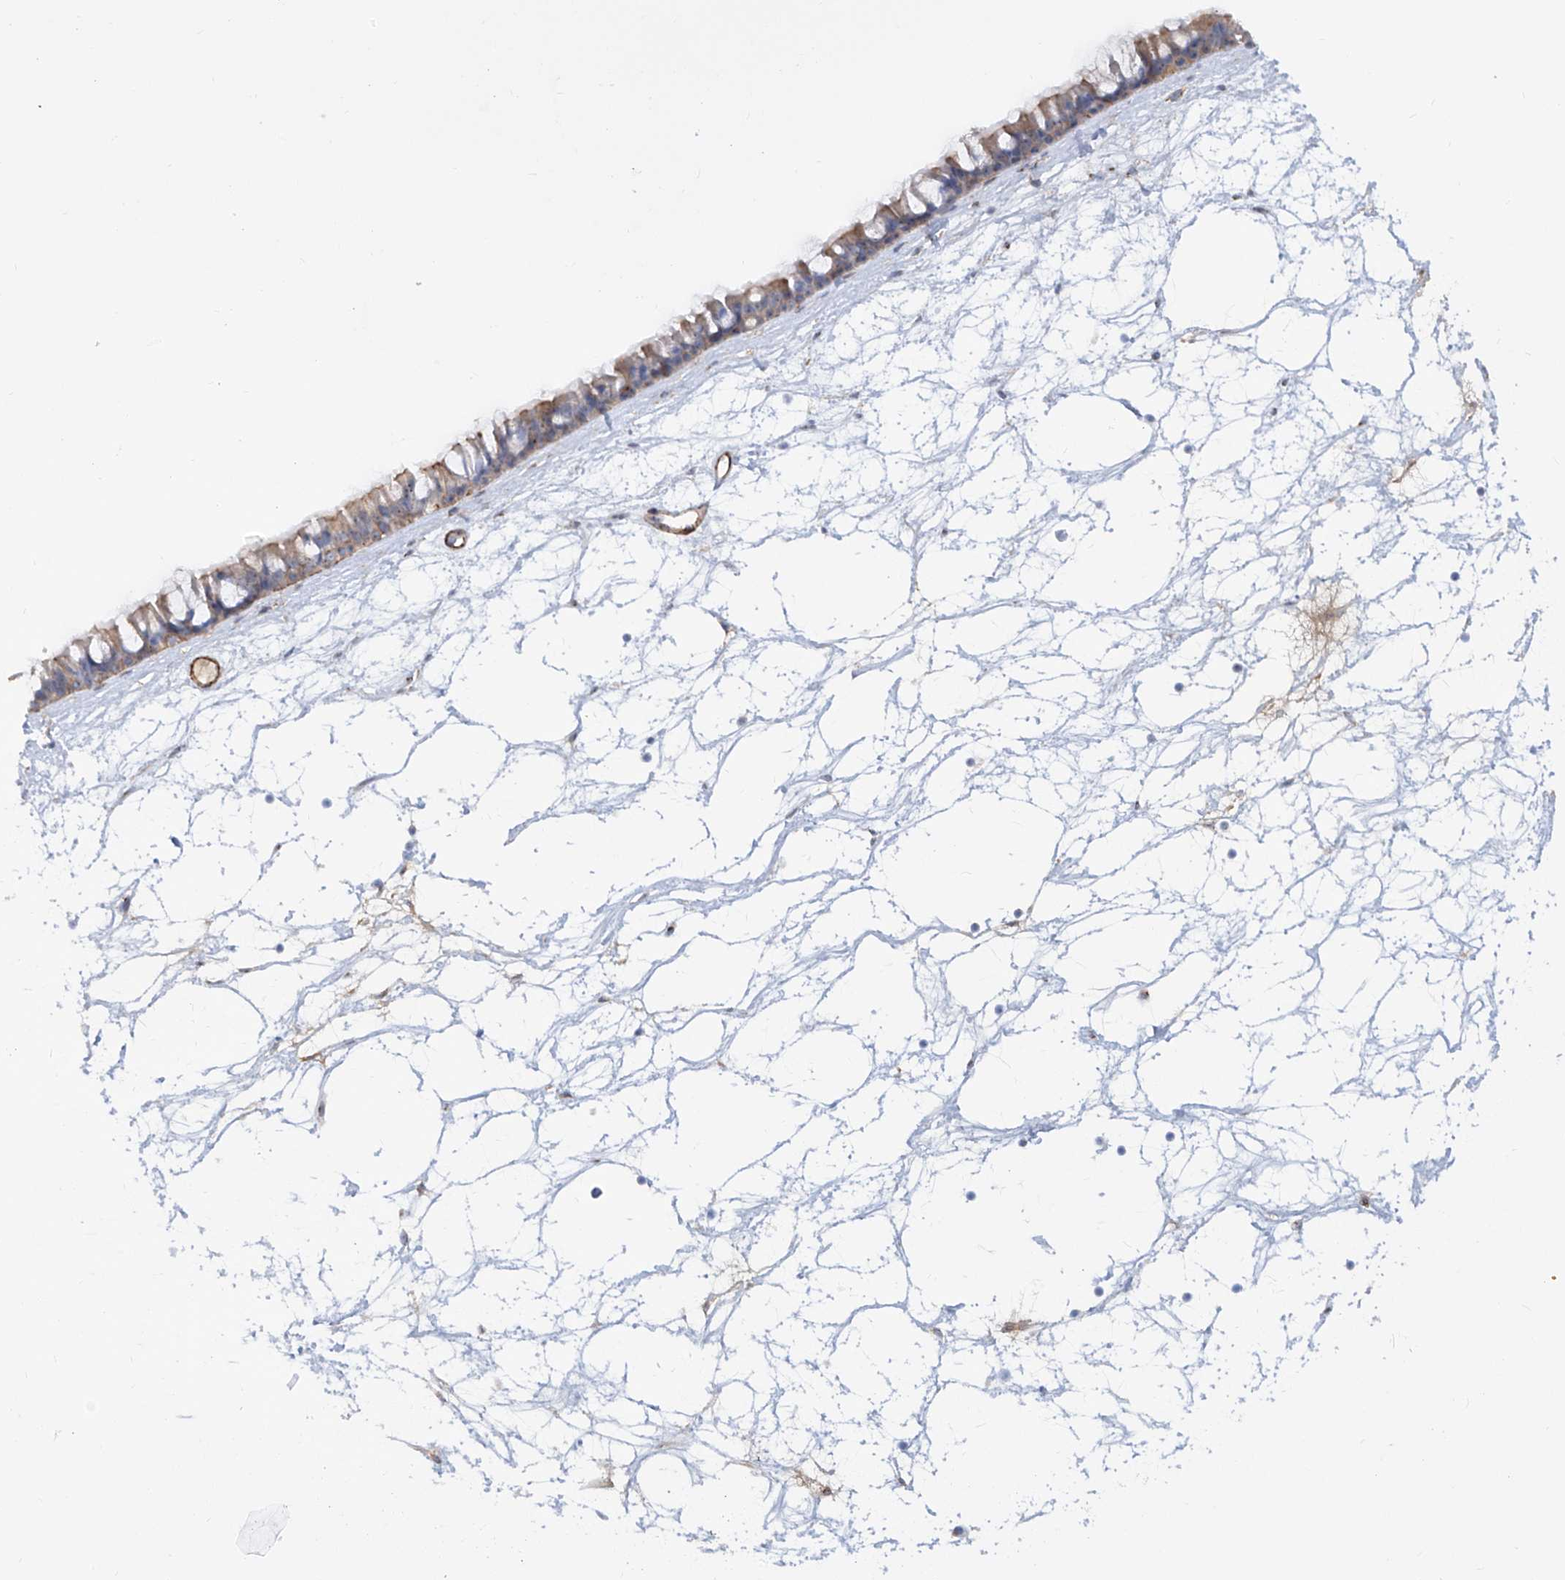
{"staining": {"intensity": "moderate", "quantity": ">75%", "location": "cytoplasmic/membranous"}, "tissue": "nasopharynx", "cell_type": "Respiratory epithelial cells", "image_type": "normal", "snomed": [{"axis": "morphology", "description": "Normal tissue, NOS"}, {"axis": "topography", "description": "Nasopharynx"}], "caption": "Immunohistochemical staining of benign human nasopharynx exhibits moderate cytoplasmic/membranous protein expression in approximately >75% of respiratory epithelial cells. (DAB = brown stain, brightfield microscopy at high magnification).", "gene": "ZNF490", "patient": {"sex": "male", "age": 64}}